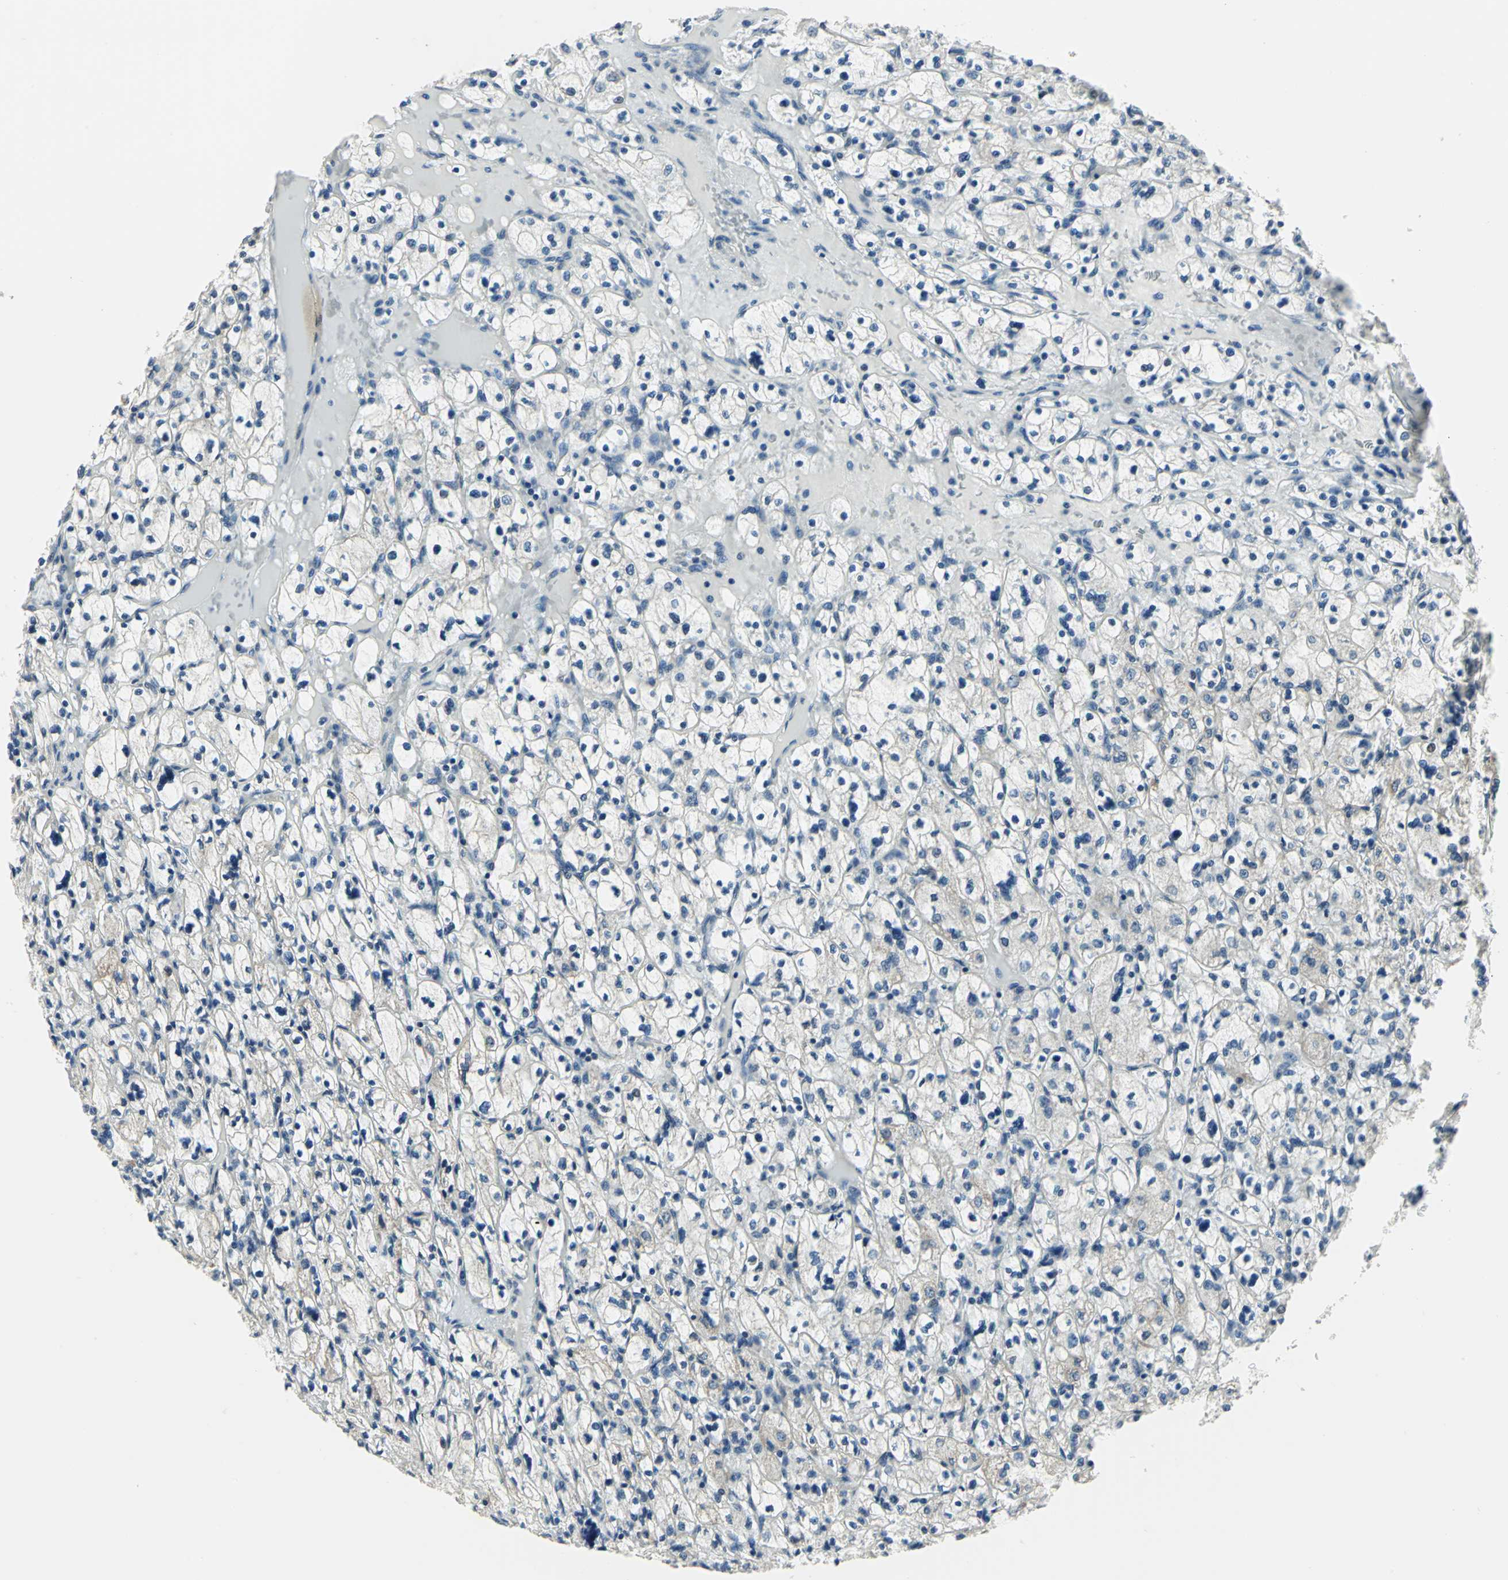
{"staining": {"intensity": "negative", "quantity": "none", "location": "none"}, "tissue": "renal cancer", "cell_type": "Tumor cells", "image_type": "cancer", "snomed": [{"axis": "morphology", "description": "Adenocarcinoma, NOS"}, {"axis": "topography", "description": "Kidney"}], "caption": "A high-resolution image shows immunohistochemistry staining of renal cancer, which reveals no significant staining in tumor cells.", "gene": "MTA1", "patient": {"sex": "female", "age": 83}}